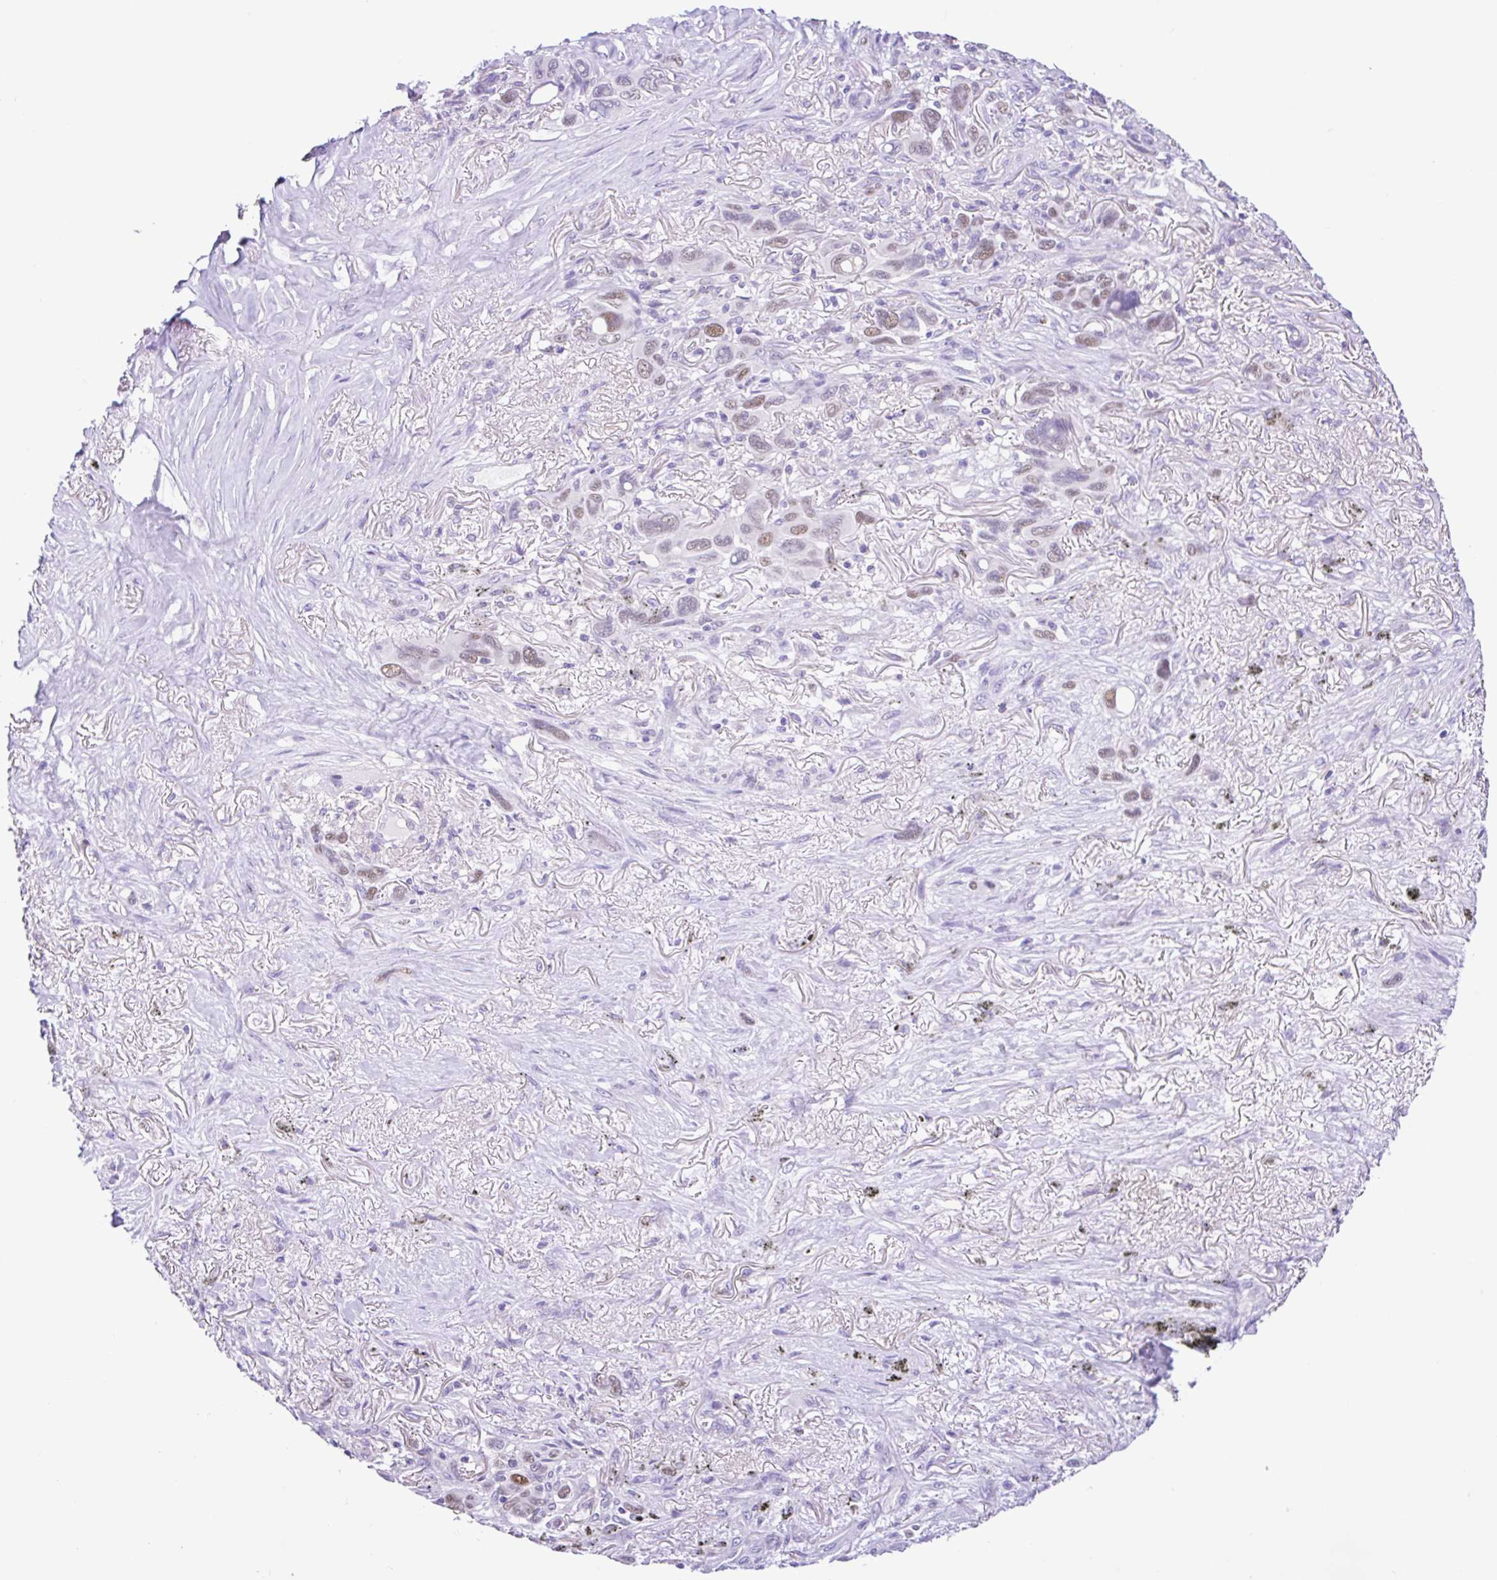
{"staining": {"intensity": "moderate", "quantity": "25%-75%", "location": "nuclear"}, "tissue": "melanoma", "cell_type": "Tumor cells", "image_type": "cancer", "snomed": [{"axis": "morphology", "description": "Malignant melanoma, Metastatic site"}, {"axis": "topography", "description": "Lung"}], "caption": "Immunohistochemical staining of human melanoma reveals medium levels of moderate nuclear protein staining in about 25%-75% of tumor cells.", "gene": "ANO4", "patient": {"sex": "male", "age": 48}}